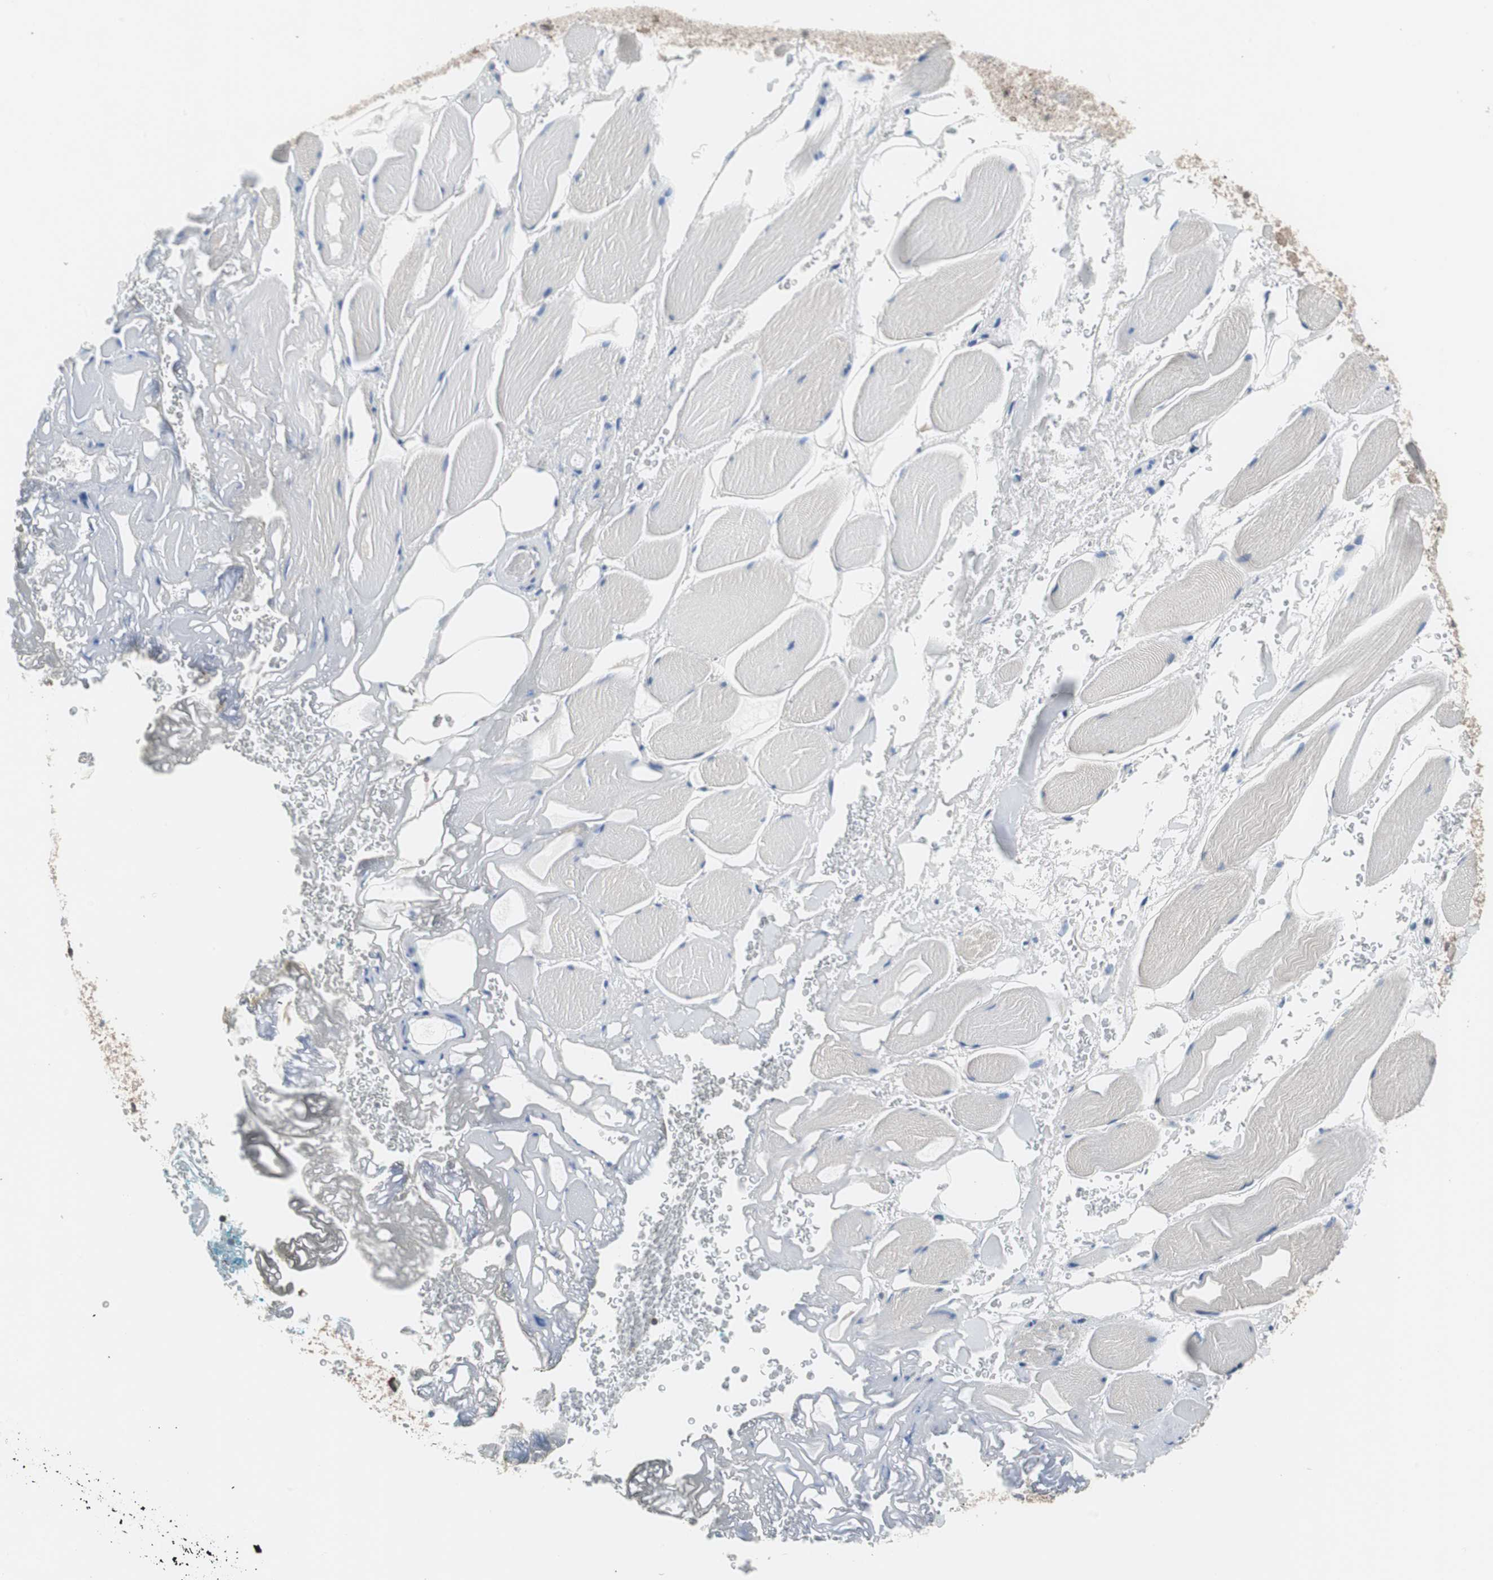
{"staining": {"intensity": "negative", "quantity": "none", "location": "nuclear"}, "tissue": "adipose tissue", "cell_type": "Adipocytes", "image_type": "normal", "snomed": [{"axis": "morphology", "description": "Normal tissue, NOS"}, {"axis": "topography", "description": "Soft tissue"}, {"axis": "topography", "description": "Peripheral nerve tissue"}], "caption": "Micrograph shows no significant protein expression in adipocytes of benign adipose tissue.", "gene": "KIF3B", "patient": {"sex": "female", "age": 71}}